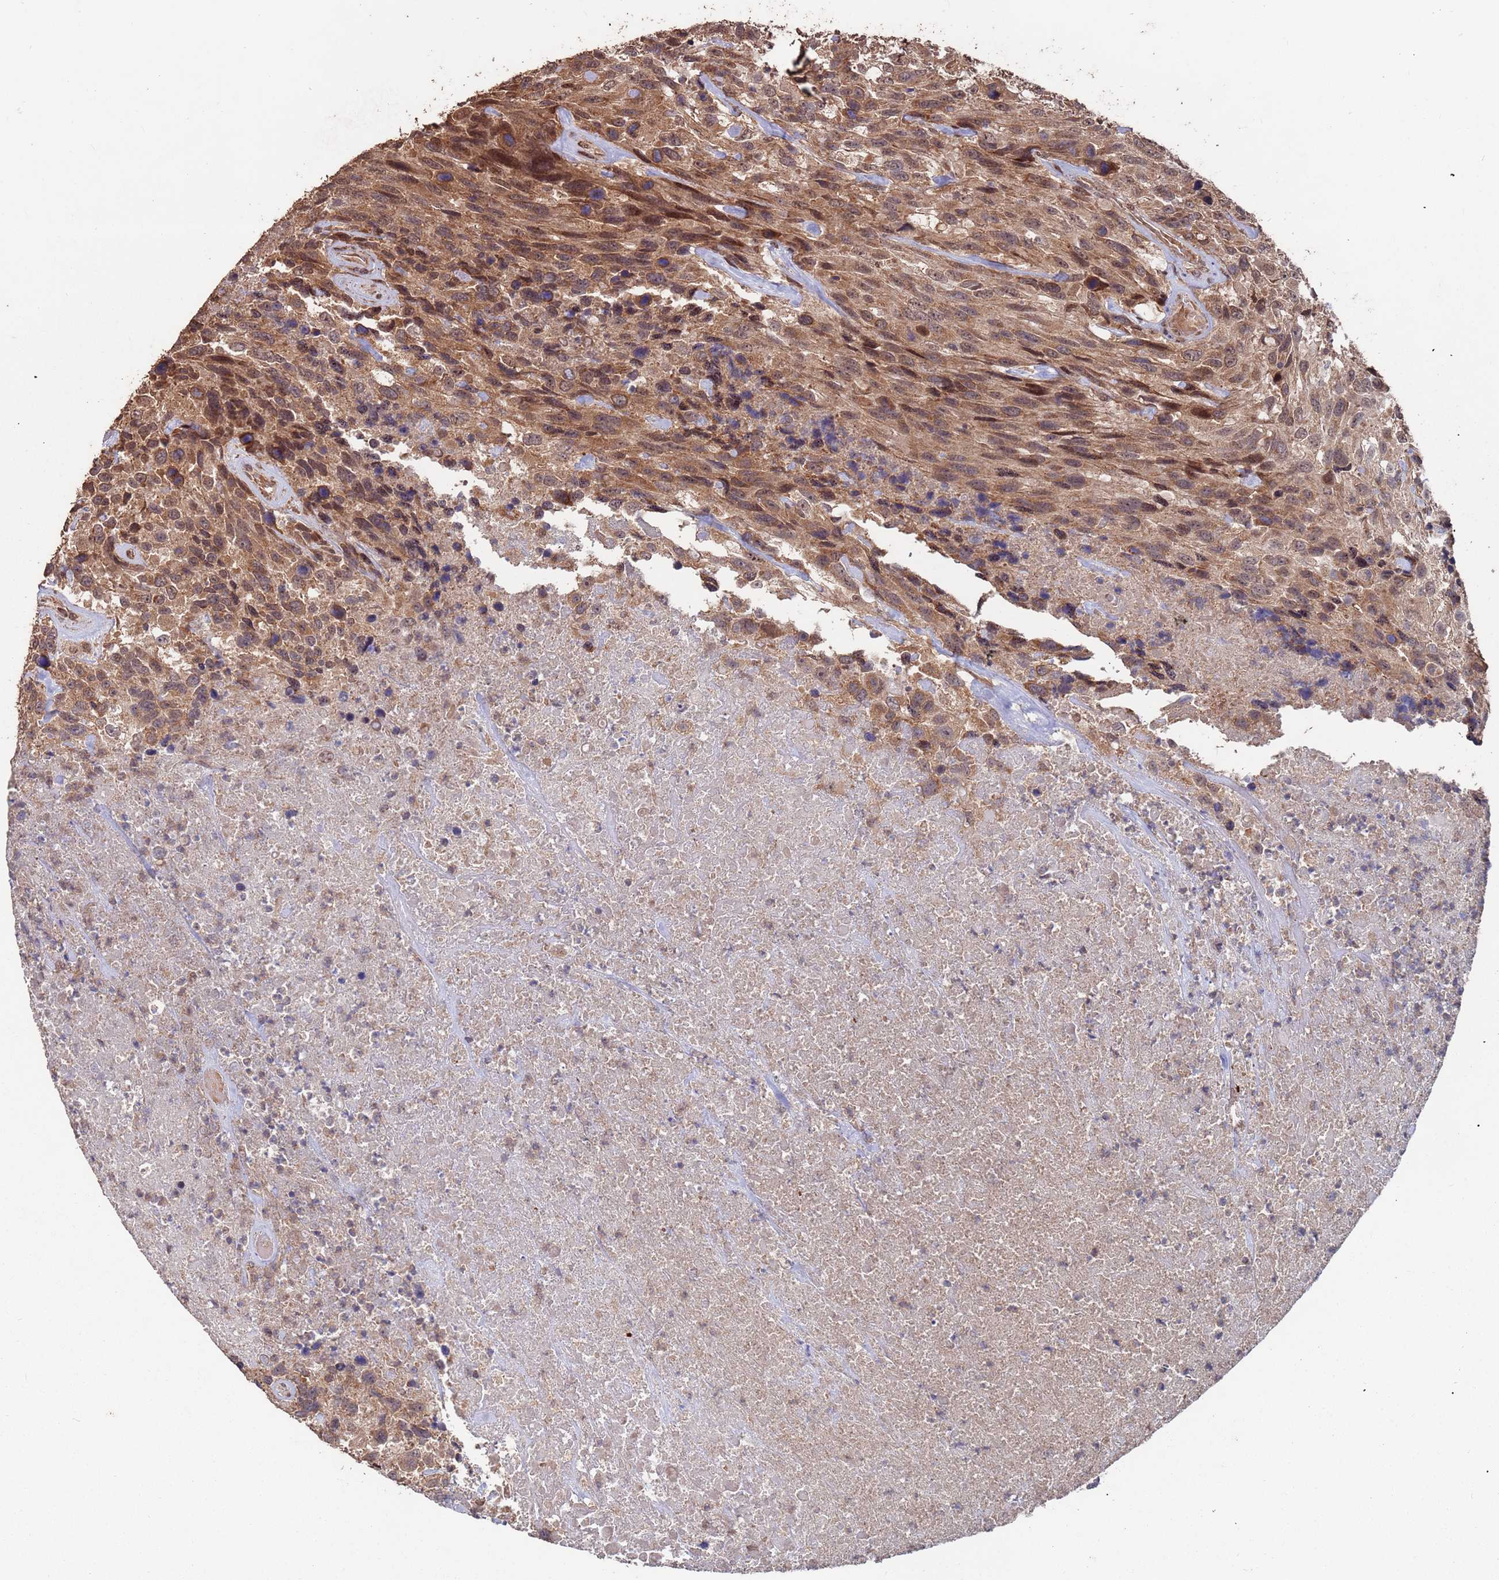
{"staining": {"intensity": "moderate", "quantity": ">75%", "location": "cytoplasmic/membranous,nuclear"}, "tissue": "urothelial cancer", "cell_type": "Tumor cells", "image_type": "cancer", "snomed": [{"axis": "morphology", "description": "Urothelial carcinoma, High grade"}, {"axis": "topography", "description": "Urinary bladder"}], "caption": "Protein analysis of urothelial carcinoma (high-grade) tissue displays moderate cytoplasmic/membranous and nuclear expression in about >75% of tumor cells.", "gene": "PRR7", "patient": {"sex": "female", "age": 70}}